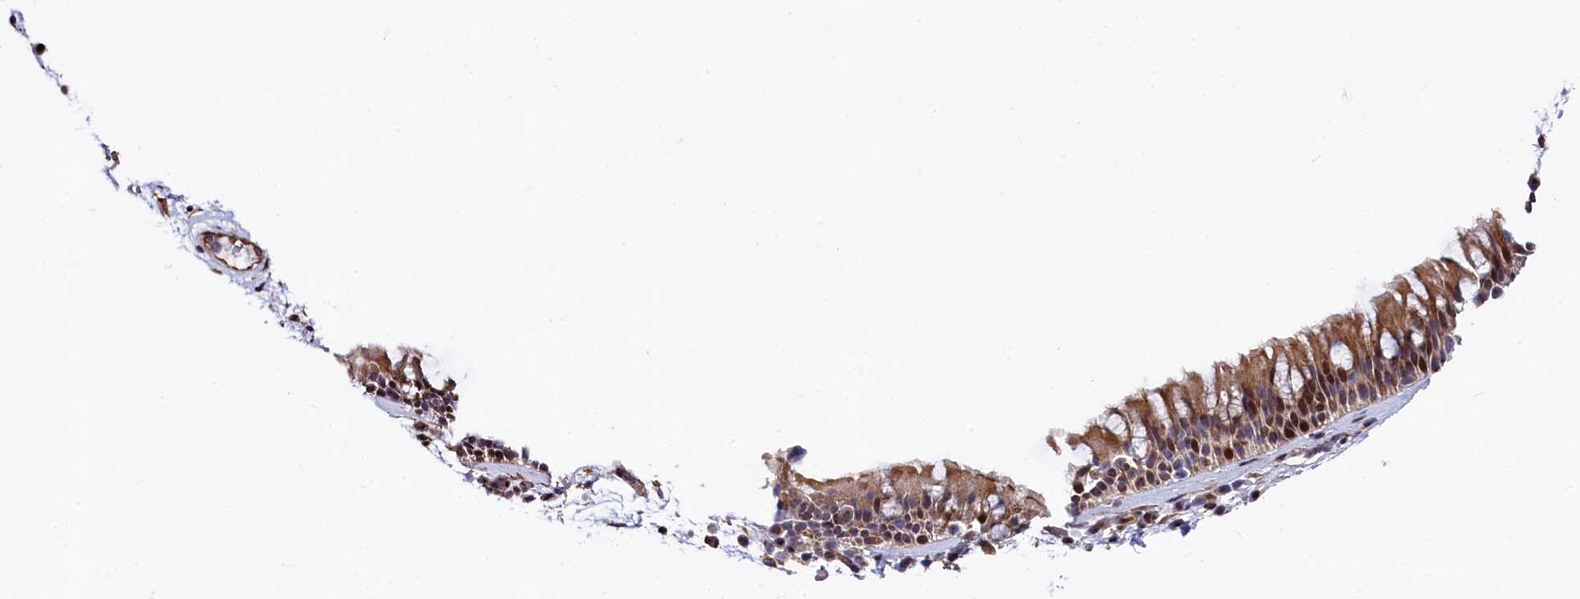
{"staining": {"intensity": "moderate", "quantity": ">75%", "location": "cytoplasmic/membranous,nuclear"}, "tissue": "nasopharynx", "cell_type": "Respiratory epithelial cells", "image_type": "normal", "snomed": [{"axis": "morphology", "description": "Normal tissue, NOS"}, {"axis": "morphology", "description": "Inflammation, NOS"}, {"axis": "morphology", "description": "Malignant melanoma, Metastatic site"}, {"axis": "topography", "description": "Nasopharynx"}], "caption": "Nasopharynx stained with immunohistochemistry (IHC) reveals moderate cytoplasmic/membranous,nuclear positivity in approximately >75% of respiratory epithelial cells. (brown staining indicates protein expression, while blue staining denotes nuclei).", "gene": "TGDS", "patient": {"sex": "male", "age": 70}}